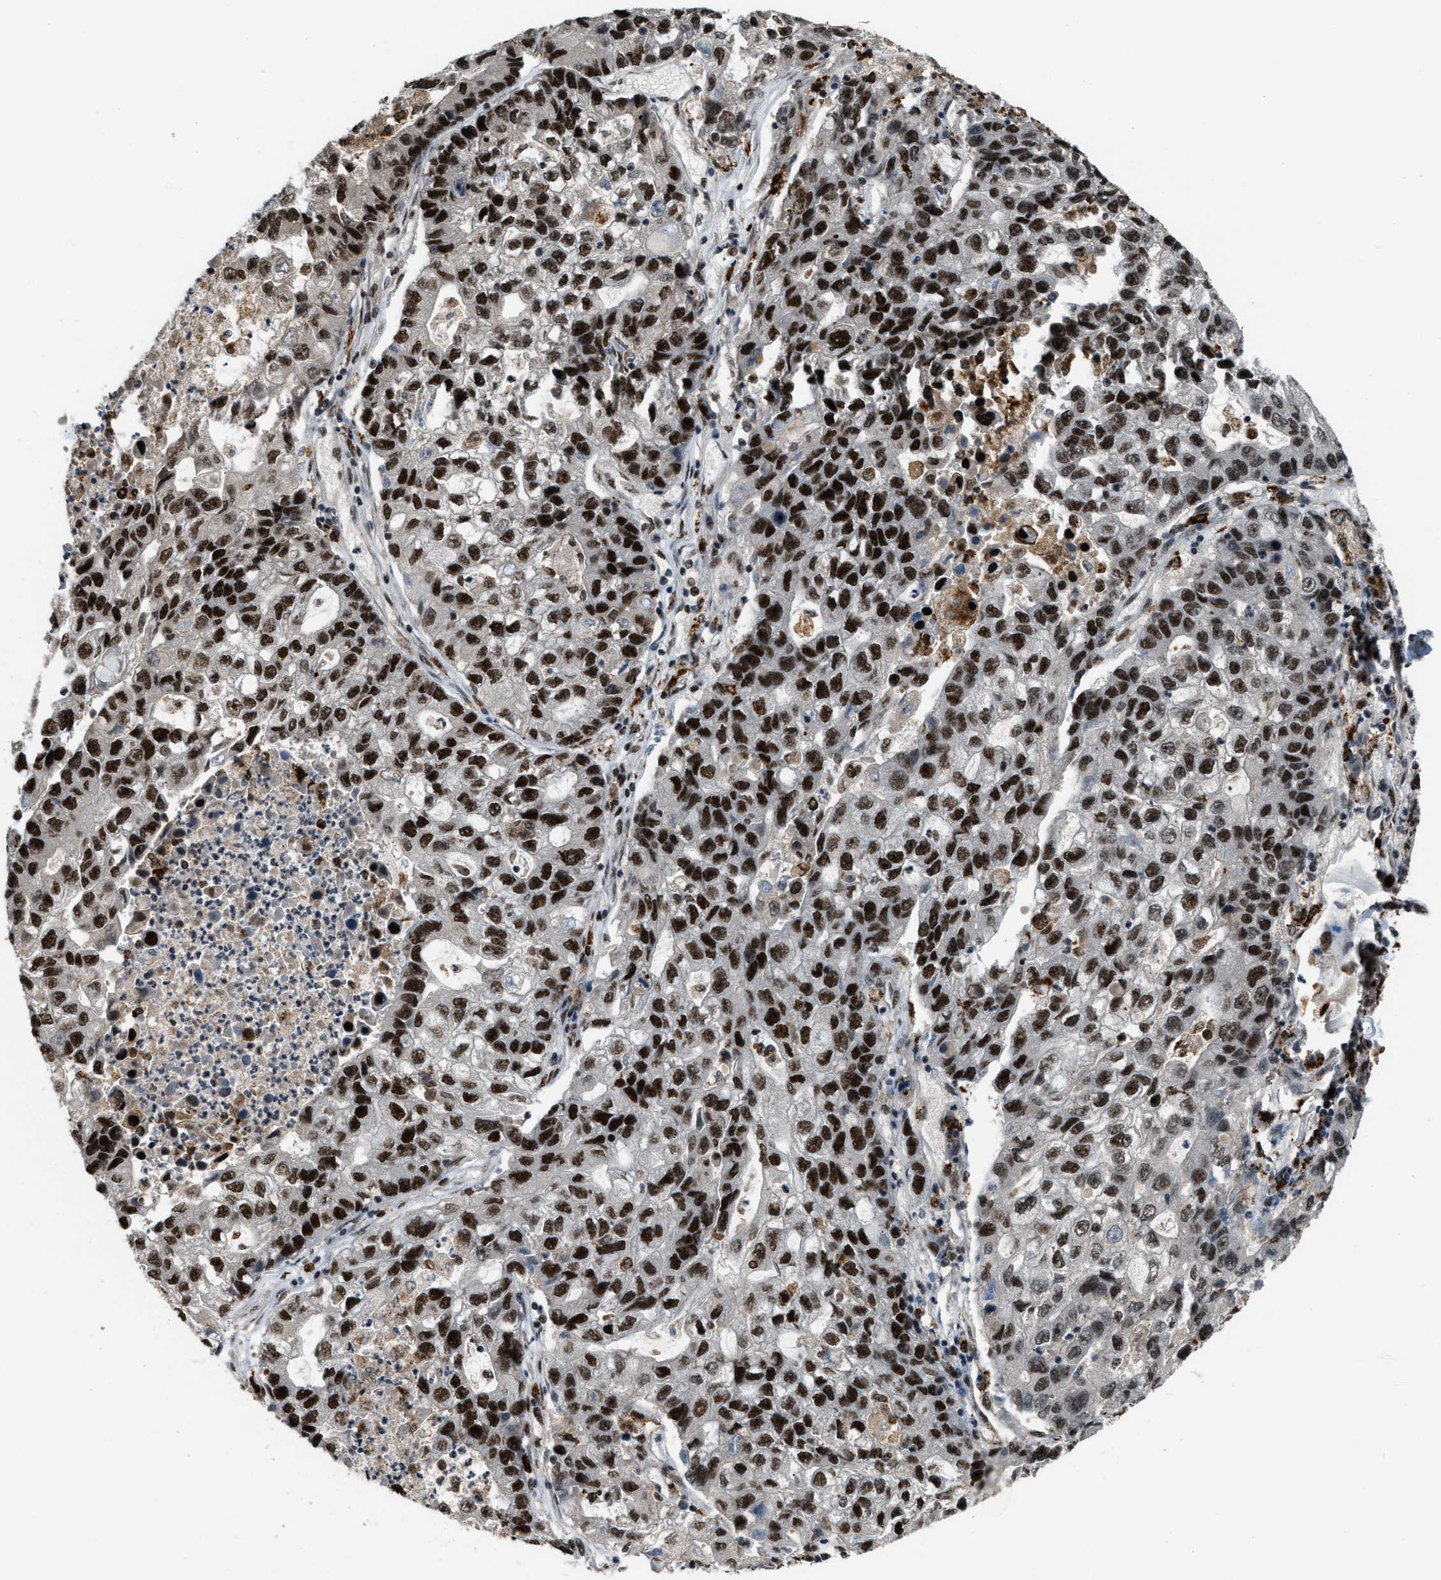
{"staining": {"intensity": "strong", "quantity": ">75%", "location": "nuclear"}, "tissue": "lung cancer", "cell_type": "Tumor cells", "image_type": "cancer", "snomed": [{"axis": "morphology", "description": "Adenocarcinoma, NOS"}, {"axis": "topography", "description": "Lung"}], "caption": "Strong nuclear positivity is present in approximately >75% of tumor cells in lung adenocarcinoma.", "gene": "NUMA1", "patient": {"sex": "female", "age": 51}}